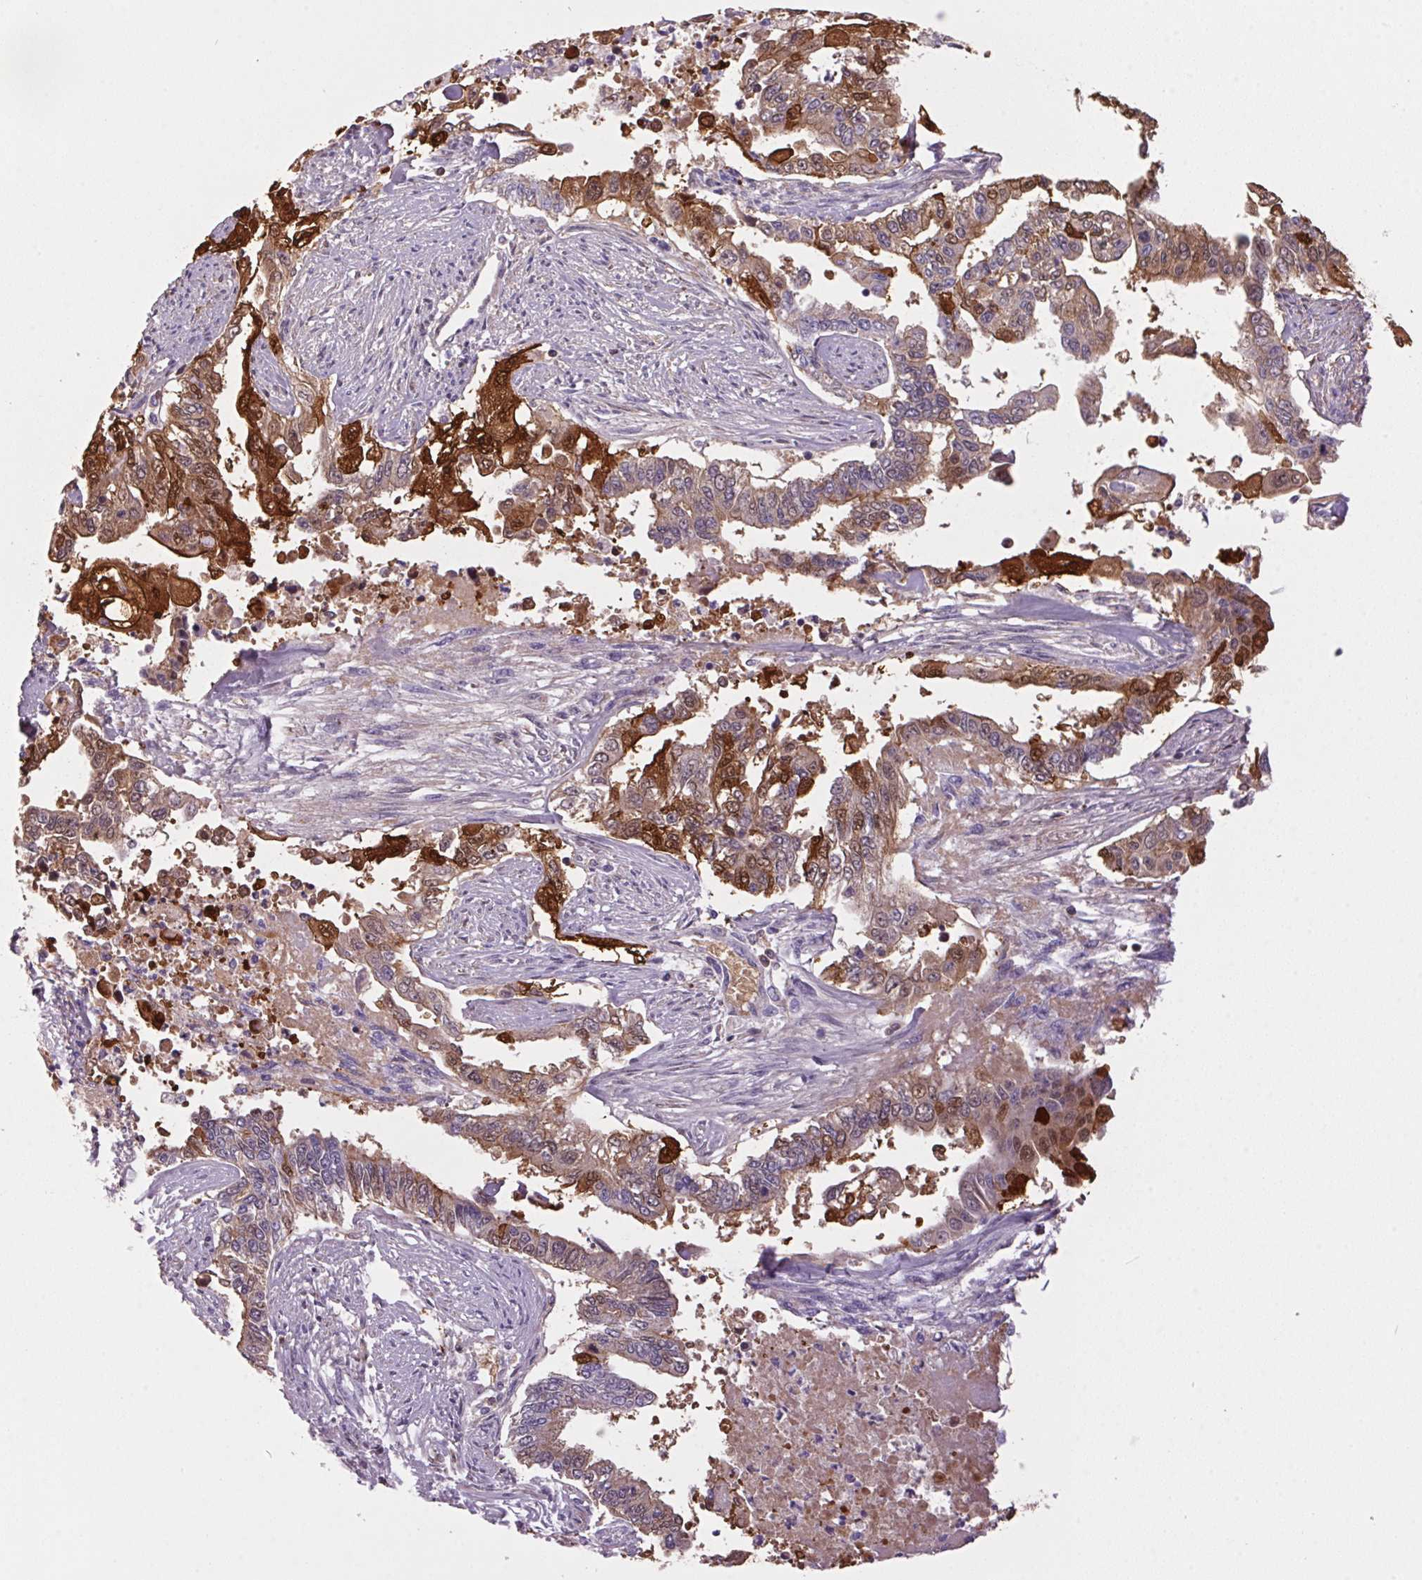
{"staining": {"intensity": "moderate", "quantity": "25%-75%", "location": "cytoplasmic/membranous,nuclear"}, "tissue": "endometrial cancer", "cell_type": "Tumor cells", "image_type": "cancer", "snomed": [{"axis": "morphology", "description": "Adenocarcinoma, NOS"}, {"axis": "topography", "description": "Uterus"}], "caption": "Moderate cytoplasmic/membranous and nuclear protein expression is appreciated in about 25%-75% of tumor cells in adenocarcinoma (endometrial).", "gene": "S100A2", "patient": {"sex": "female", "age": 59}}